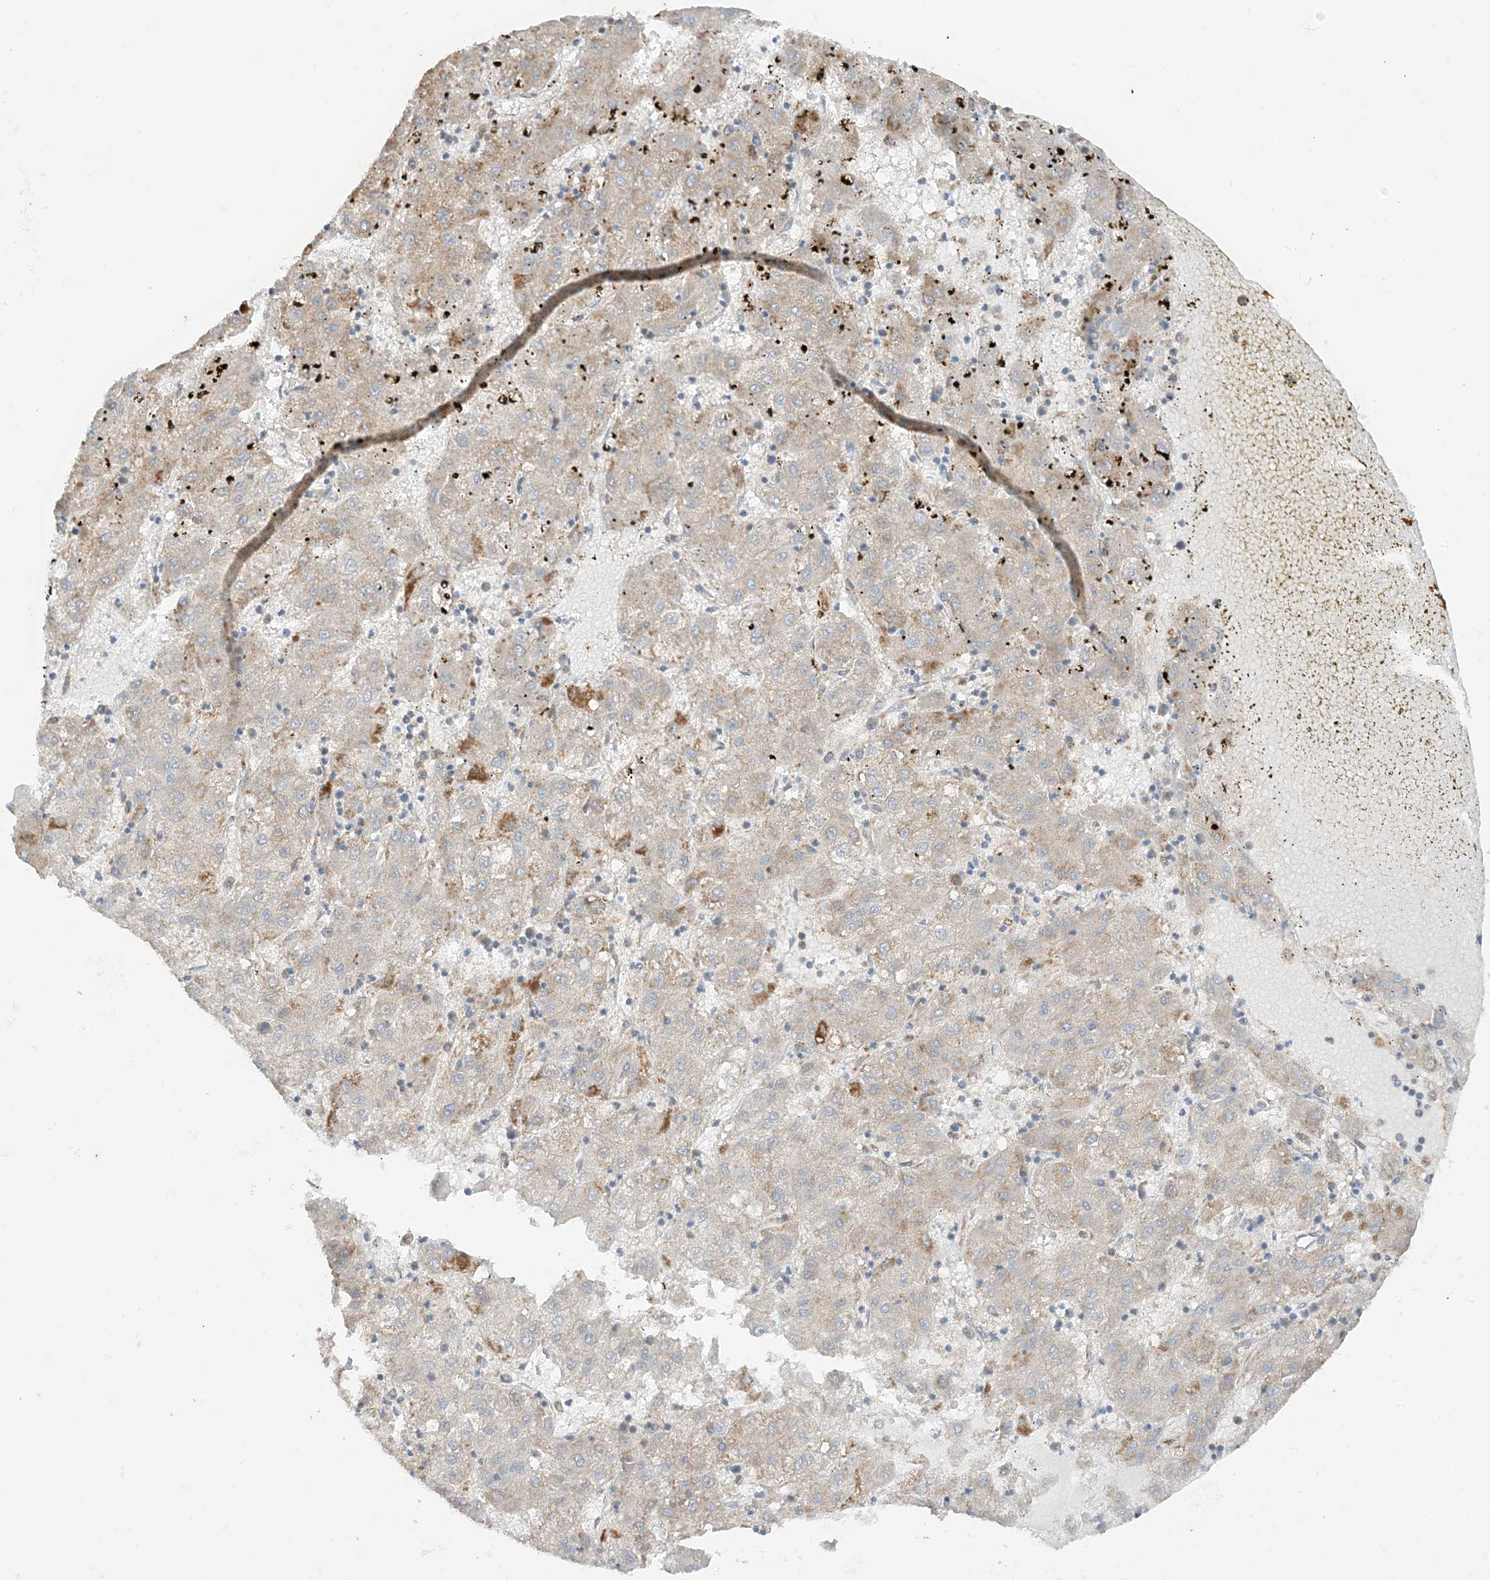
{"staining": {"intensity": "moderate", "quantity": "25%-75%", "location": "cytoplasmic/membranous"}, "tissue": "liver cancer", "cell_type": "Tumor cells", "image_type": "cancer", "snomed": [{"axis": "morphology", "description": "Carcinoma, Hepatocellular, NOS"}, {"axis": "topography", "description": "Liver"}], "caption": "Immunohistochemical staining of human liver cancer demonstrates medium levels of moderate cytoplasmic/membranous protein staining in about 25%-75% of tumor cells.", "gene": "N4BP3", "patient": {"sex": "male", "age": 72}}